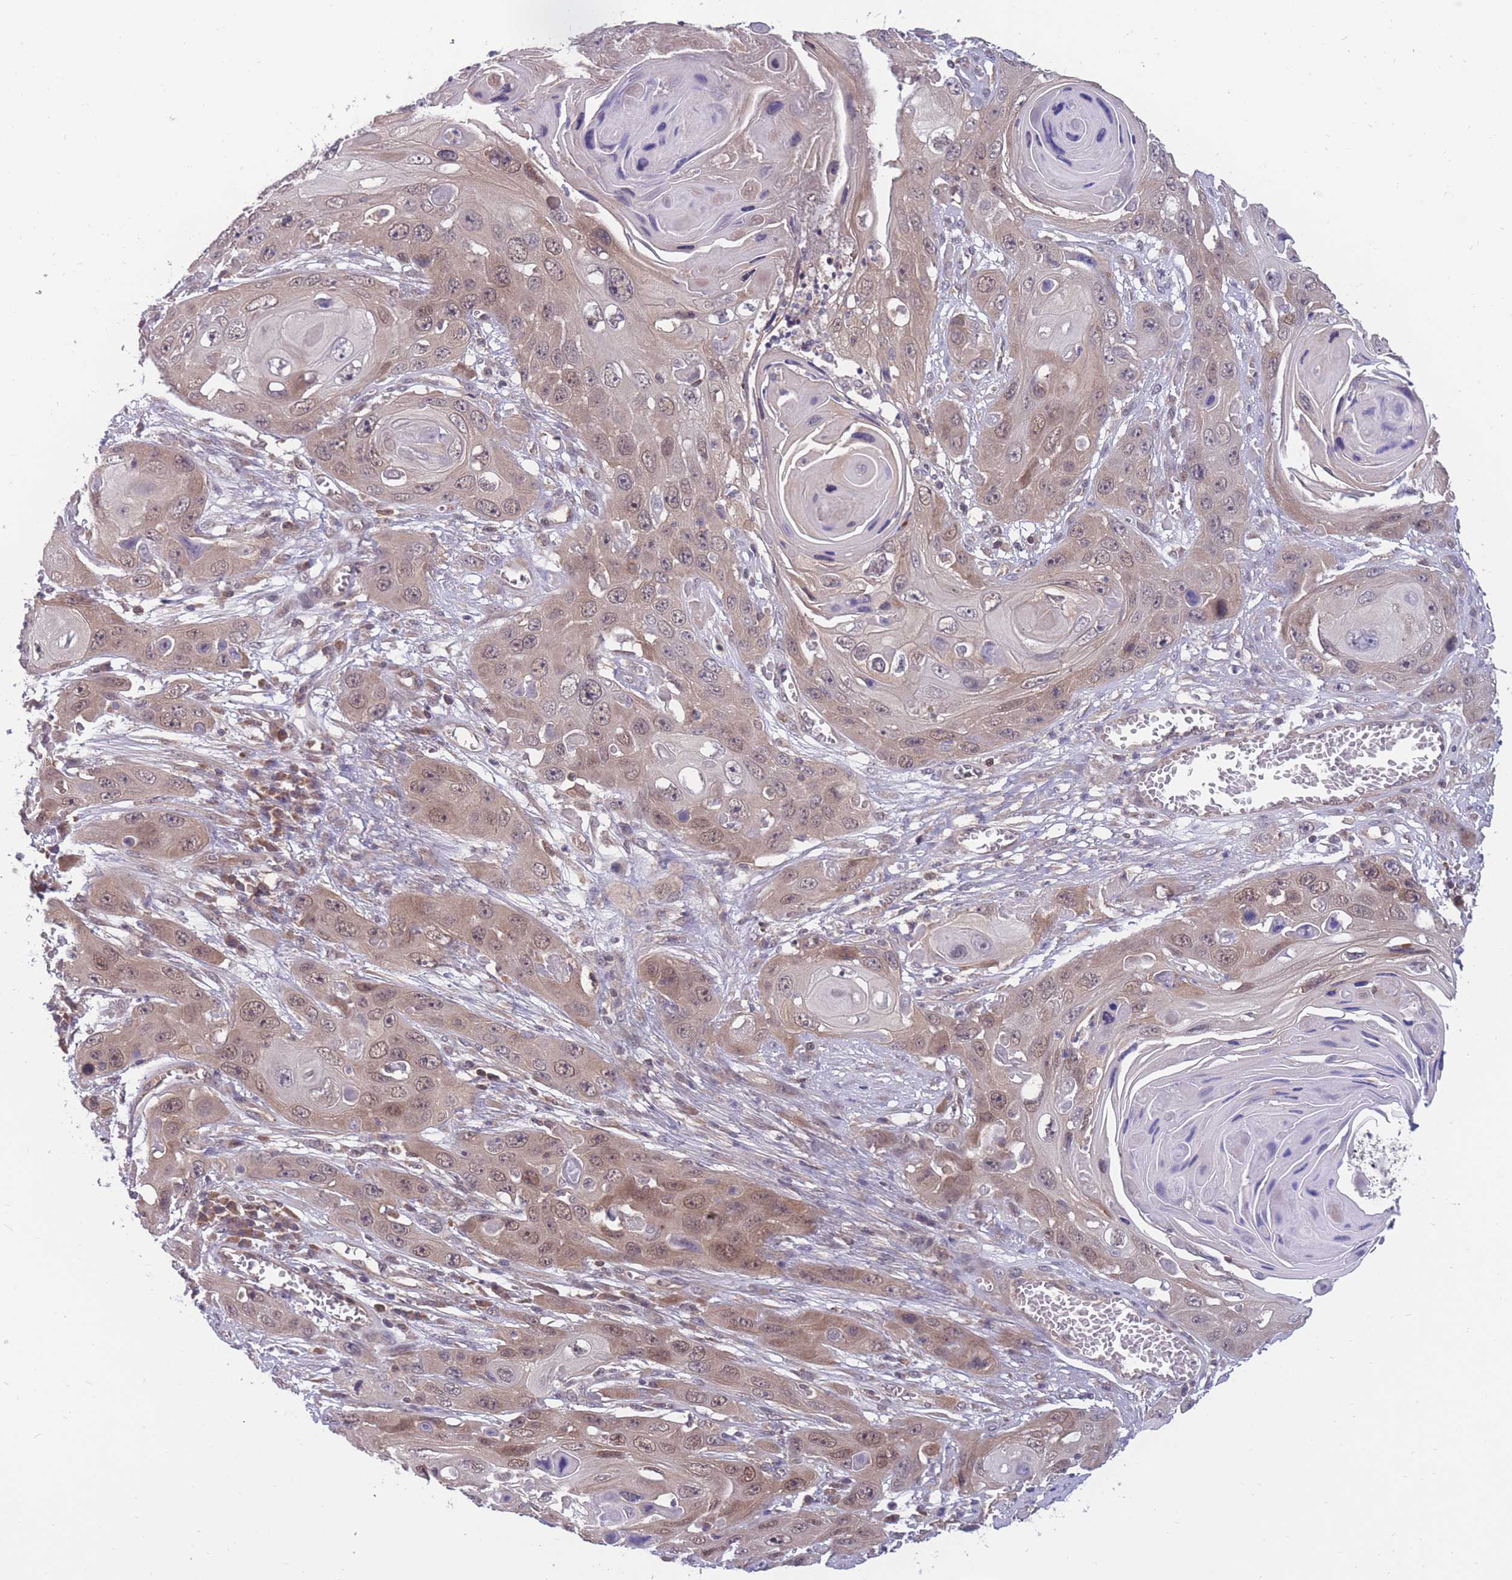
{"staining": {"intensity": "weak", "quantity": ">75%", "location": "cytoplasmic/membranous,nuclear"}, "tissue": "skin cancer", "cell_type": "Tumor cells", "image_type": "cancer", "snomed": [{"axis": "morphology", "description": "Squamous cell carcinoma, NOS"}, {"axis": "topography", "description": "Skin"}], "caption": "An IHC histopathology image of neoplastic tissue is shown. Protein staining in brown shows weak cytoplasmic/membranous and nuclear positivity in squamous cell carcinoma (skin) within tumor cells.", "gene": "UBE2N", "patient": {"sex": "male", "age": 55}}